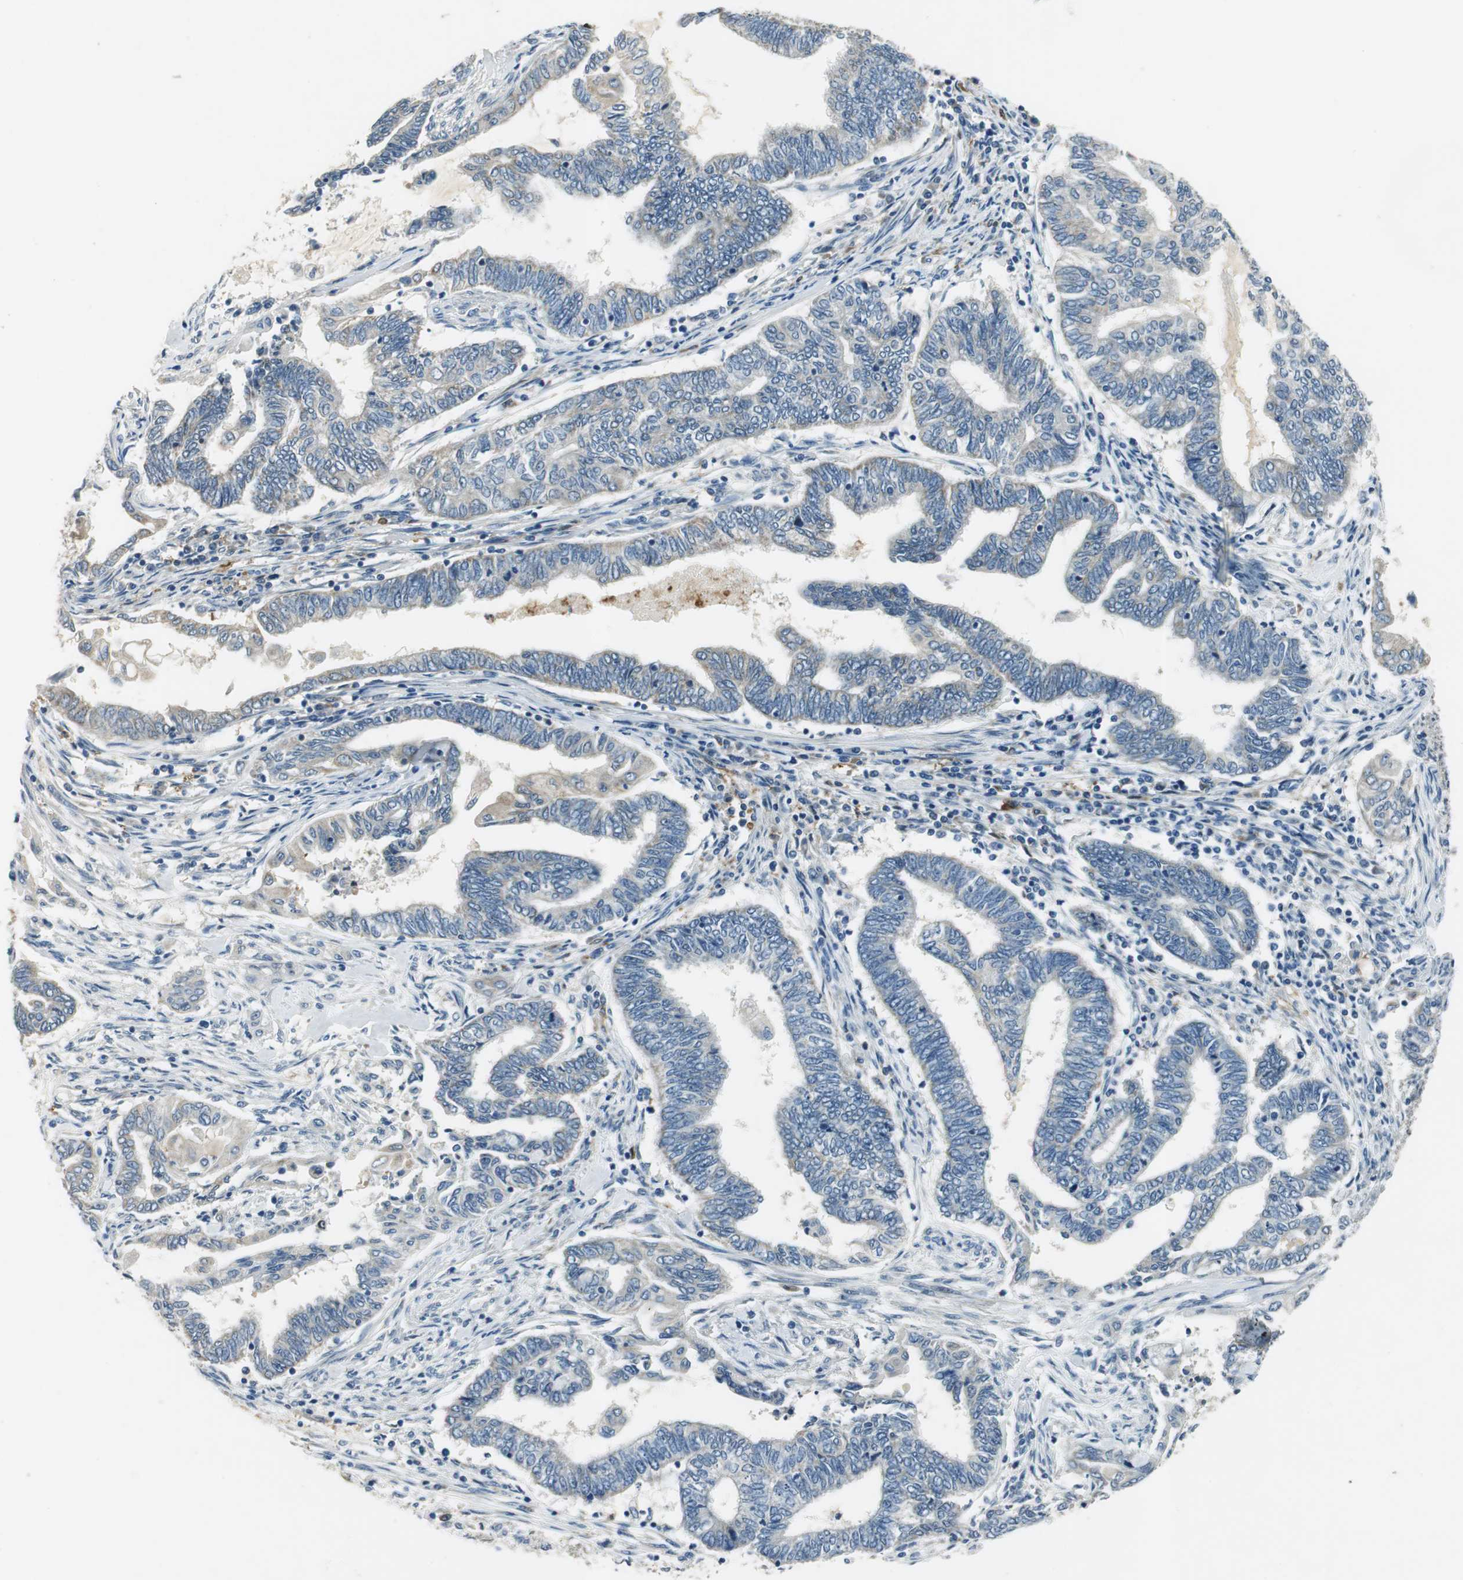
{"staining": {"intensity": "negative", "quantity": "none", "location": "none"}, "tissue": "endometrial cancer", "cell_type": "Tumor cells", "image_type": "cancer", "snomed": [{"axis": "morphology", "description": "Adenocarcinoma, NOS"}, {"axis": "topography", "description": "Uterus"}, {"axis": "topography", "description": "Endometrium"}], "caption": "Immunohistochemistry image of neoplastic tissue: human endometrial adenocarcinoma stained with DAB (3,3'-diaminobenzidine) reveals no significant protein positivity in tumor cells.", "gene": "ME1", "patient": {"sex": "female", "age": 70}}